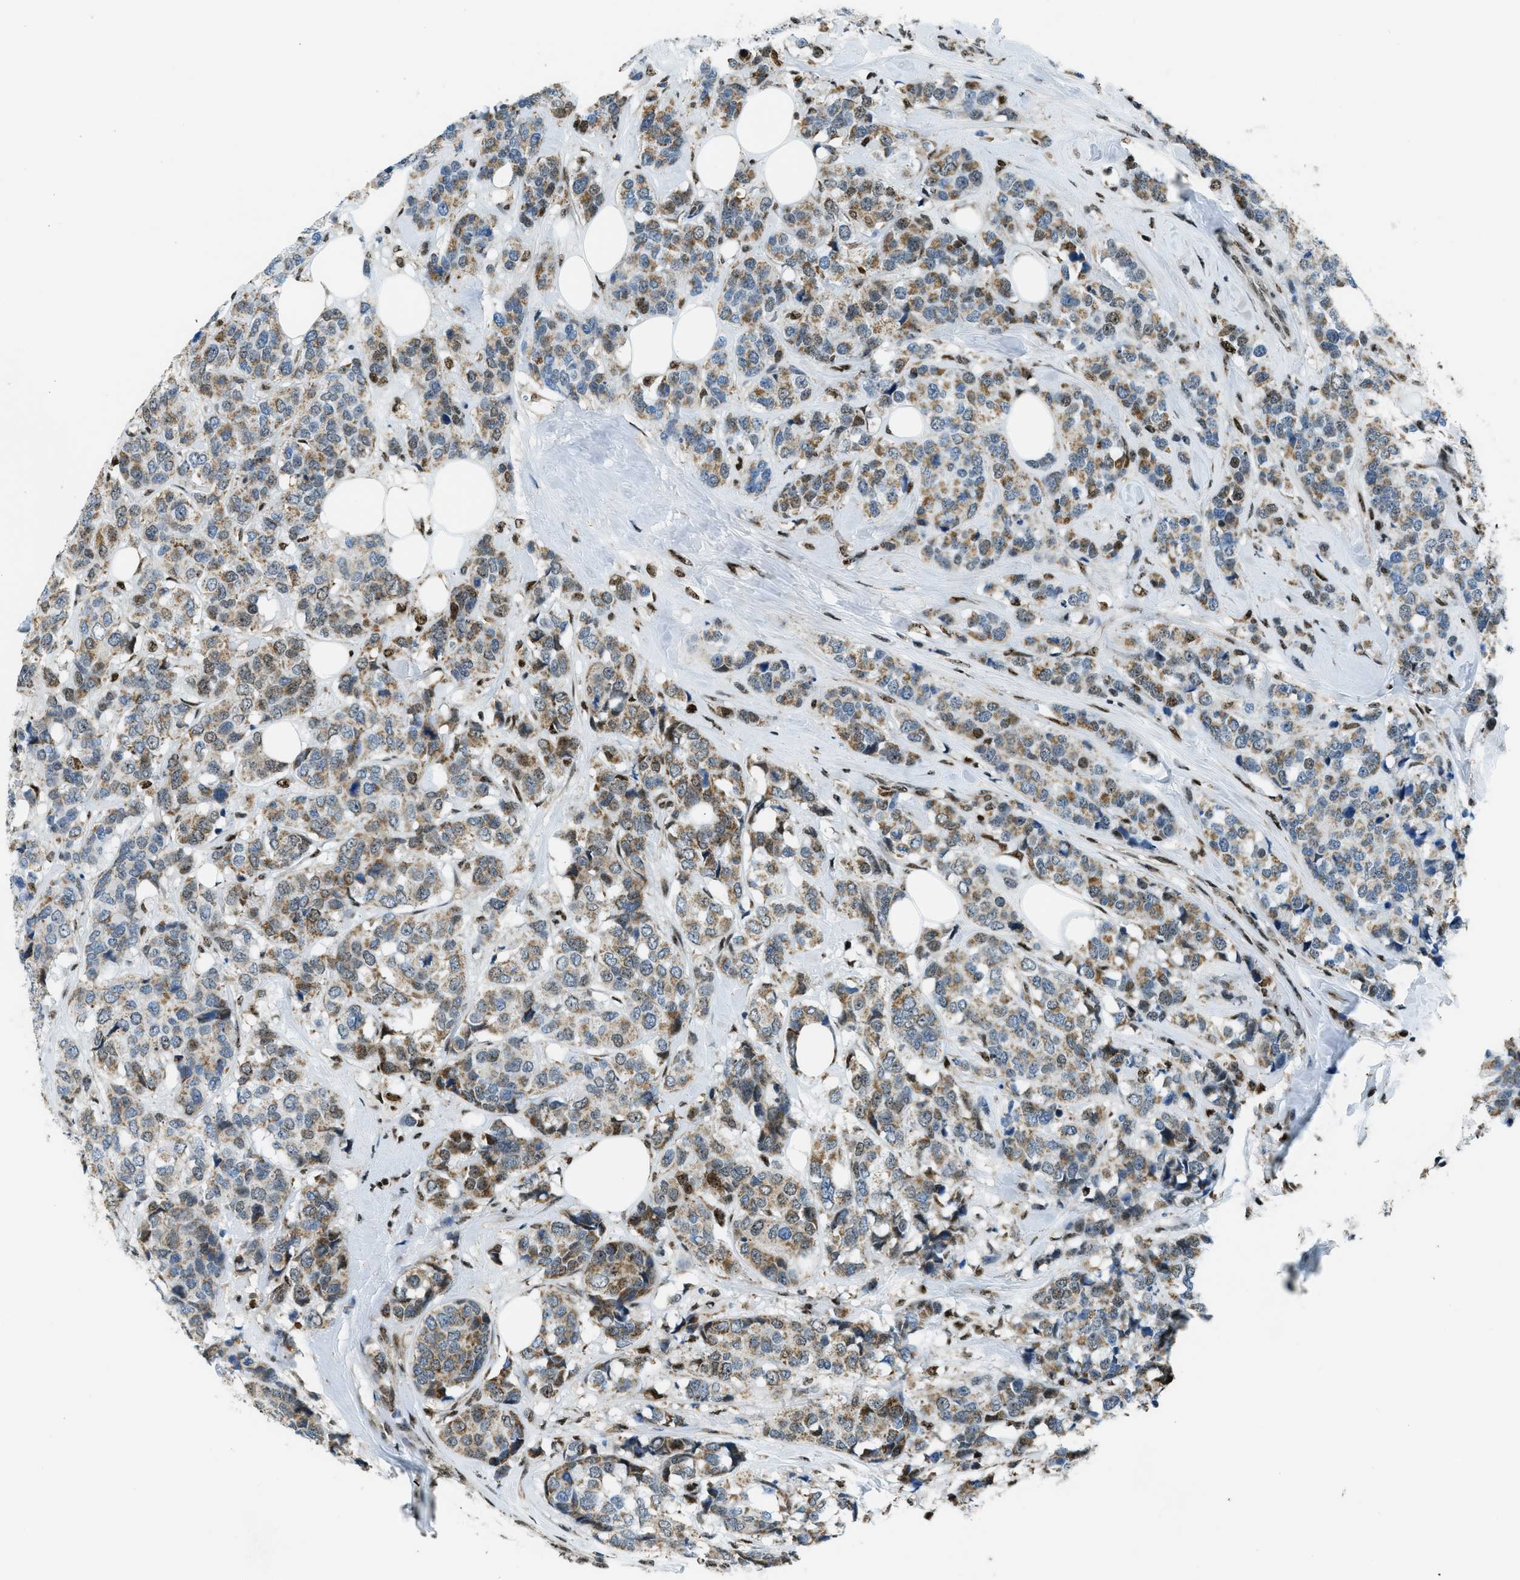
{"staining": {"intensity": "moderate", "quantity": ">75%", "location": "cytoplasmic/membranous"}, "tissue": "breast cancer", "cell_type": "Tumor cells", "image_type": "cancer", "snomed": [{"axis": "morphology", "description": "Lobular carcinoma"}, {"axis": "topography", "description": "Breast"}], "caption": "Immunohistochemical staining of human breast cancer exhibits medium levels of moderate cytoplasmic/membranous positivity in about >75% of tumor cells.", "gene": "SP100", "patient": {"sex": "female", "age": 59}}